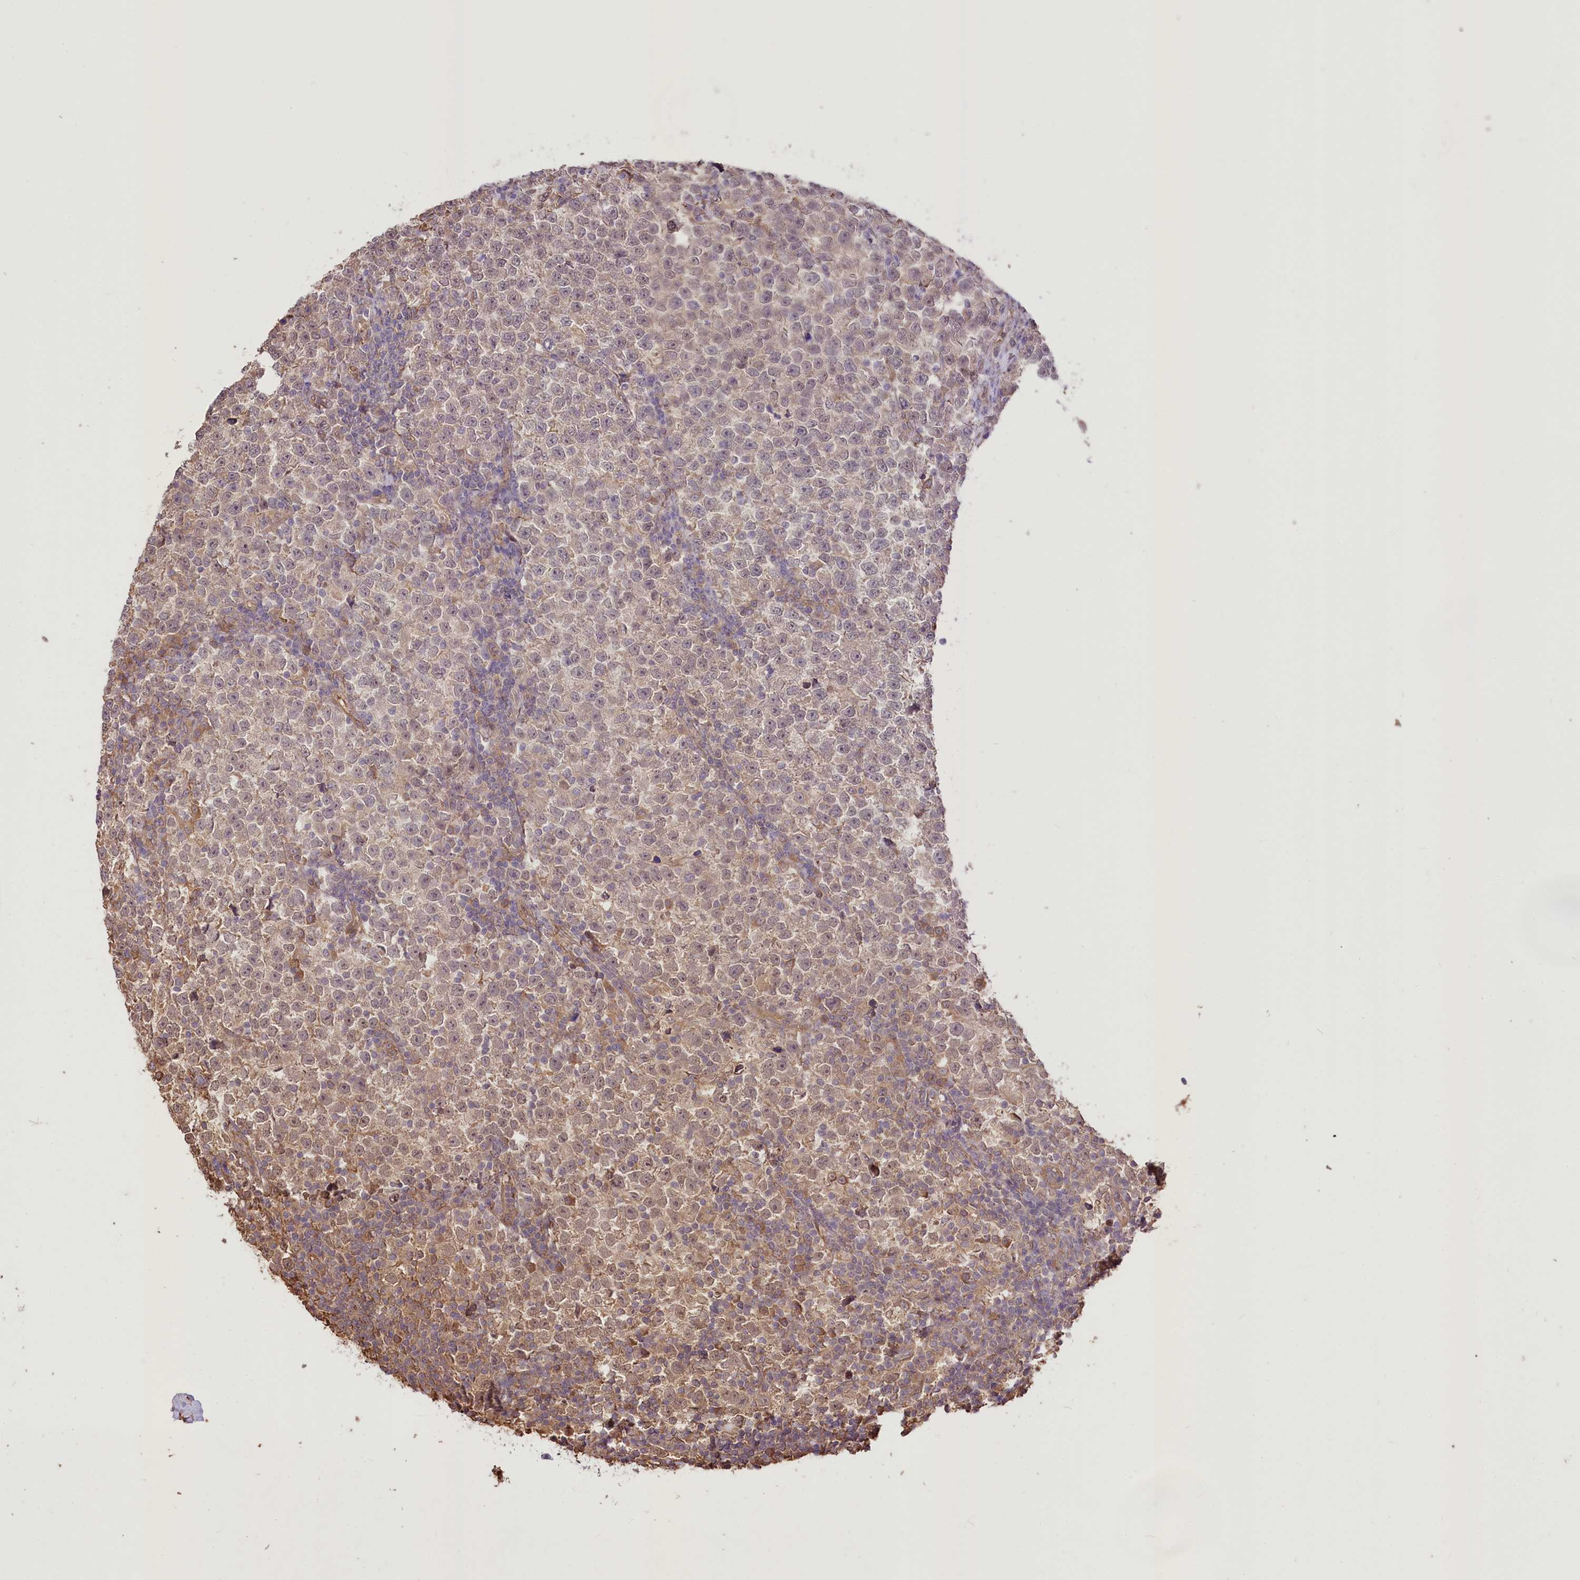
{"staining": {"intensity": "moderate", "quantity": "25%-75%", "location": "cytoplasmic/membranous,nuclear"}, "tissue": "testis cancer", "cell_type": "Tumor cells", "image_type": "cancer", "snomed": [{"axis": "morphology", "description": "Normal tissue, NOS"}, {"axis": "morphology", "description": "Seminoma, NOS"}, {"axis": "topography", "description": "Testis"}], "caption": "Seminoma (testis) stained with DAB (3,3'-diaminobenzidine) immunohistochemistry (IHC) demonstrates medium levels of moderate cytoplasmic/membranous and nuclear expression in about 25%-75% of tumor cells.", "gene": "R3HDM2", "patient": {"sex": "male", "age": 43}}